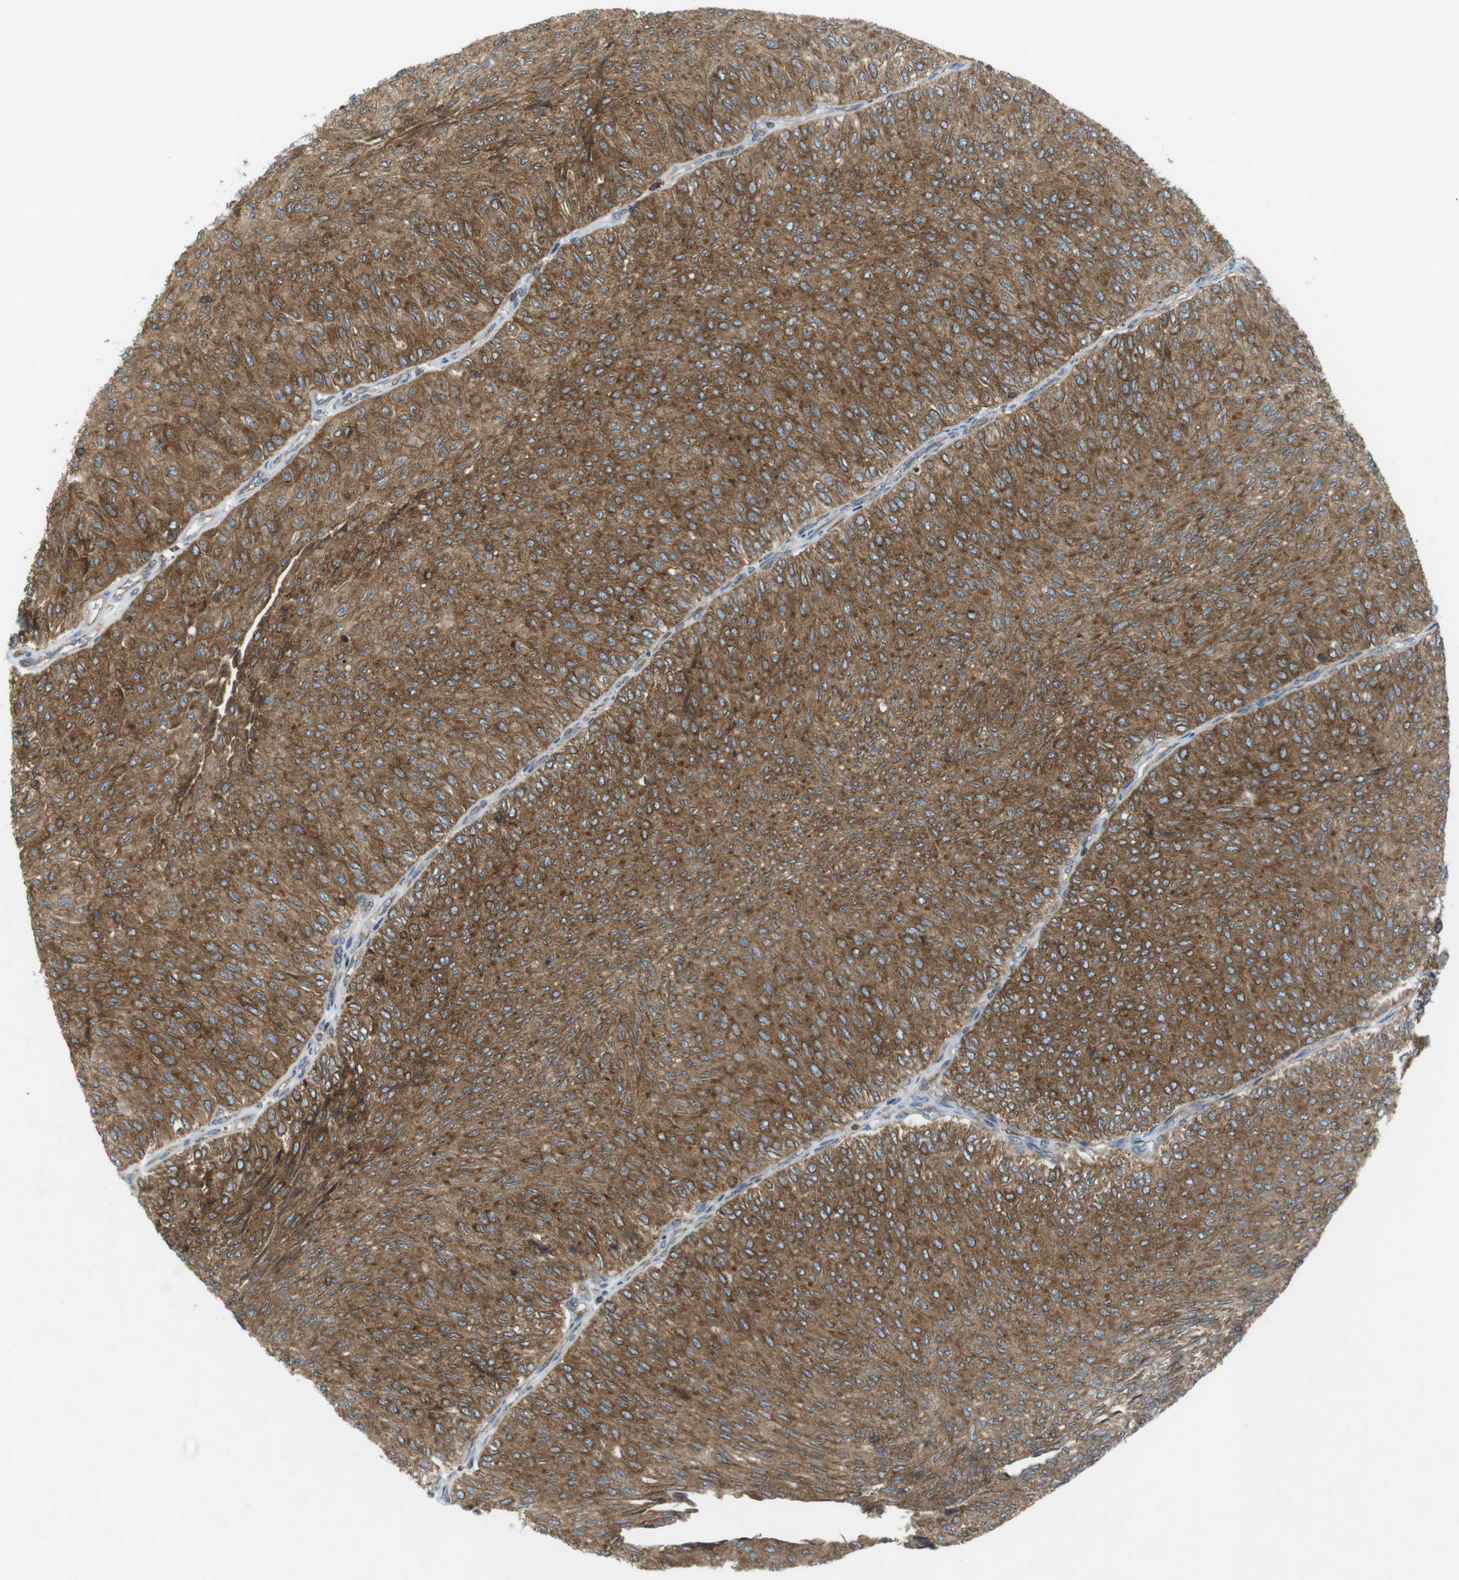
{"staining": {"intensity": "moderate", "quantity": ">75%", "location": "cytoplasmic/membranous"}, "tissue": "urothelial cancer", "cell_type": "Tumor cells", "image_type": "cancer", "snomed": [{"axis": "morphology", "description": "Urothelial carcinoma, Low grade"}, {"axis": "topography", "description": "Urinary bladder"}], "caption": "A medium amount of moderate cytoplasmic/membranous staining is present in approximately >75% of tumor cells in urothelial carcinoma (low-grade) tissue. The protein of interest is shown in brown color, while the nuclei are stained blue.", "gene": "FLII", "patient": {"sex": "male", "age": 78}}